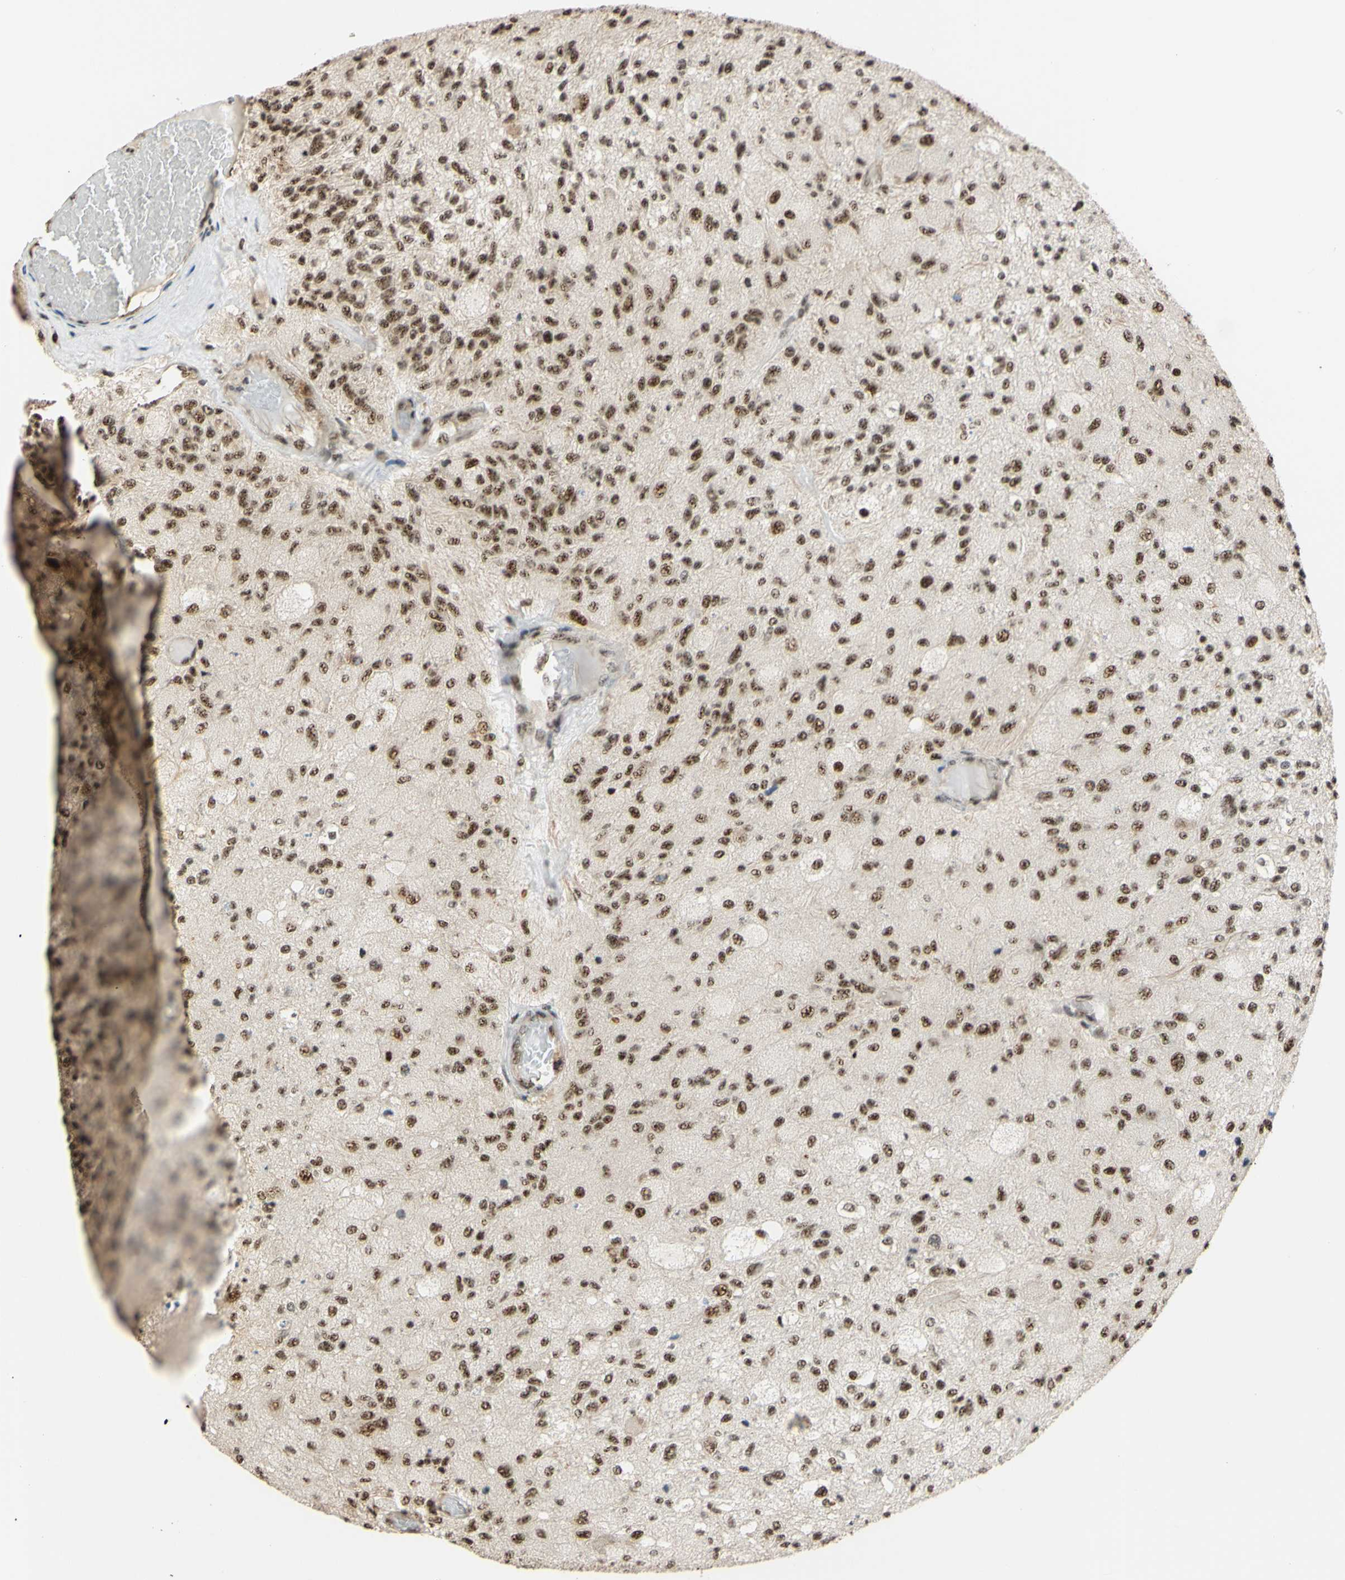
{"staining": {"intensity": "moderate", "quantity": ">75%", "location": "nuclear"}, "tissue": "glioma", "cell_type": "Tumor cells", "image_type": "cancer", "snomed": [{"axis": "morphology", "description": "Normal tissue, NOS"}, {"axis": "morphology", "description": "Glioma, malignant, High grade"}, {"axis": "topography", "description": "Cerebral cortex"}], "caption": "Immunohistochemical staining of glioma shows medium levels of moderate nuclear expression in approximately >75% of tumor cells.", "gene": "SAP18", "patient": {"sex": "male", "age": 77}}